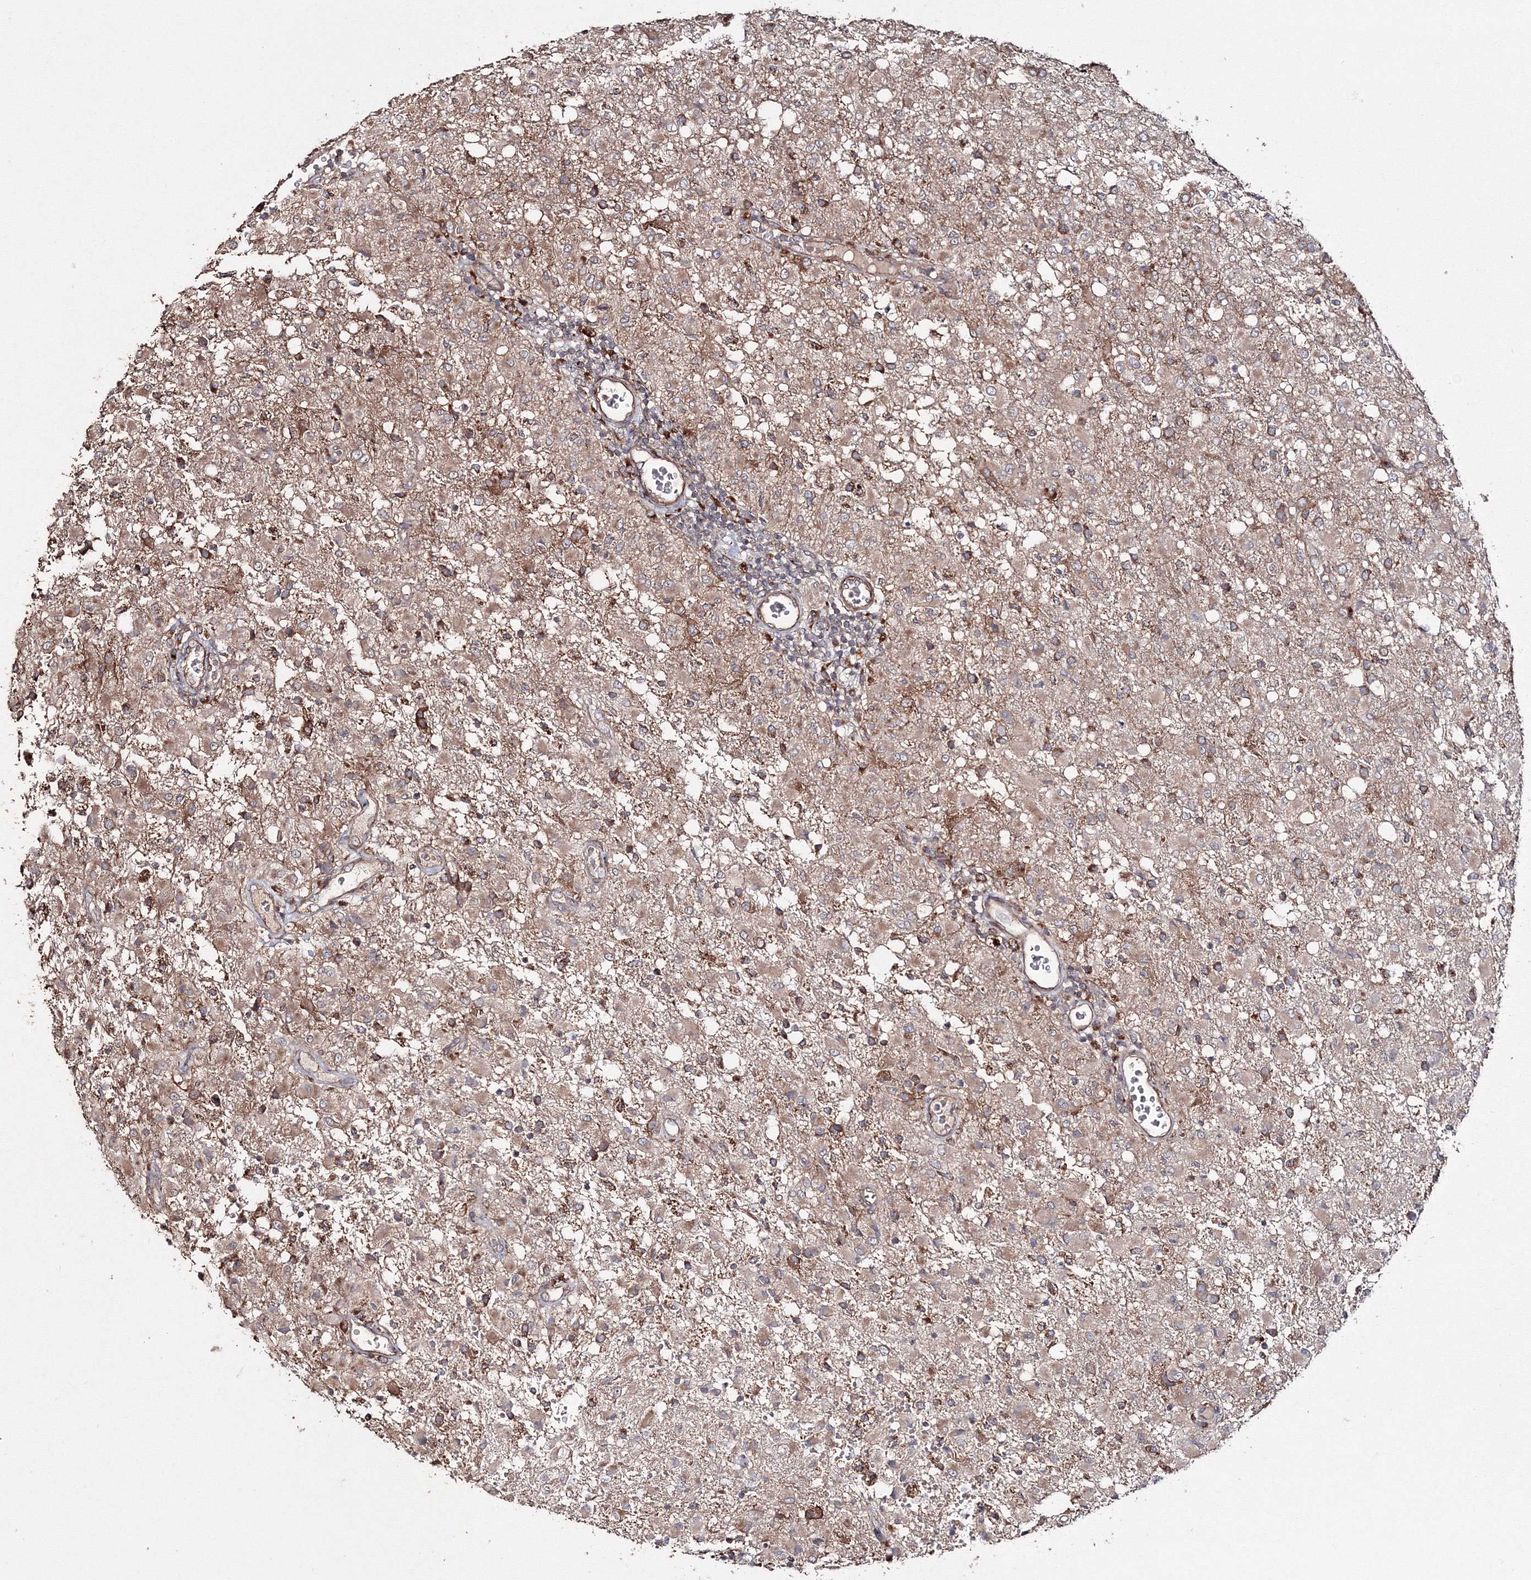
{"staining": {"intensity": "moderate", "quantity": ">75%", "location": "cytoplasmic/membranous"}, "tissue": "glioma", "cell_type": "Tumor cells", "image_type": "cancer", "snomed": [{"axis": "morphology", "description": "Glioma, malignant, High grade"}, {"axis": "topography", "description": "Brain"}], "caption": "Immunohistochemical staining of malignant high-grade glioma demonstrates moderate cytoplasmic/membranous protein positivity in about >75% of tumor cells.", "gene": "DDO", "patient": {"sex": "female", "age": 57}}